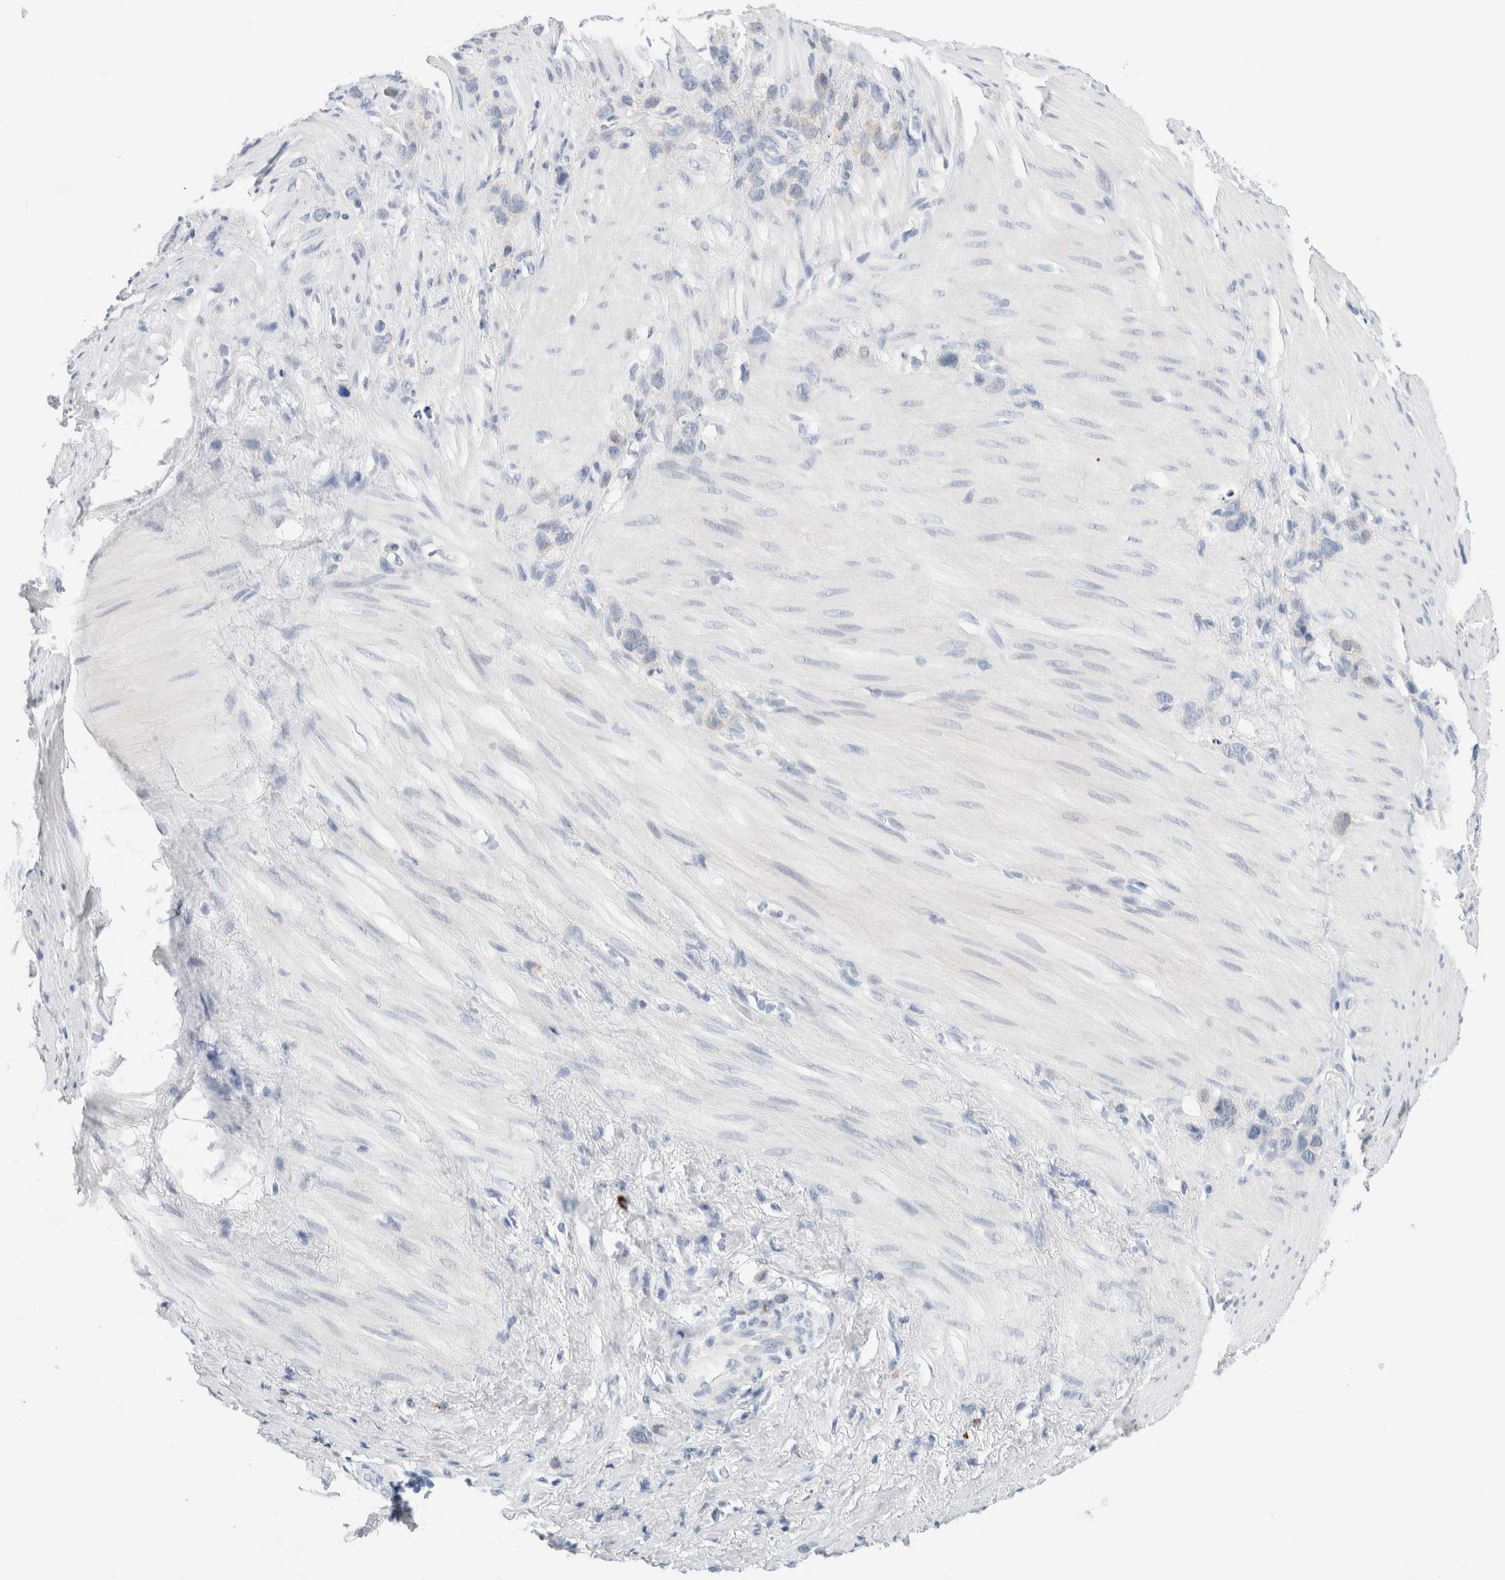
{"staining": {"intensity": "negative", "quantity": "none", "location": "none"}, "tissue": "stomach cancer", "cell_type": "Tumor cells", "image_type": "cancer", "snomed": [{"axis": "morphology", "description": "Normal tissue, NOS"}, {"axis": "morphology", "description": "Adenocarcinoma, NOS"}, {"axis": "morphology", "description": "Adenocarcinoma, High grade"}, {"axis": "topography", "description": "Stomach, upper"}, {"axis": "topography", "description": "Stomach"}], "caption": "Immunohistochemistry (IHC) photomicrograph of neoplastic tissue: stomach adenocarcinoma stained with DAB demonstrates no significant protein staining in tumor cells.", "gene": "SLC22A12", "patient": {"sex": "female", "age": 65}}